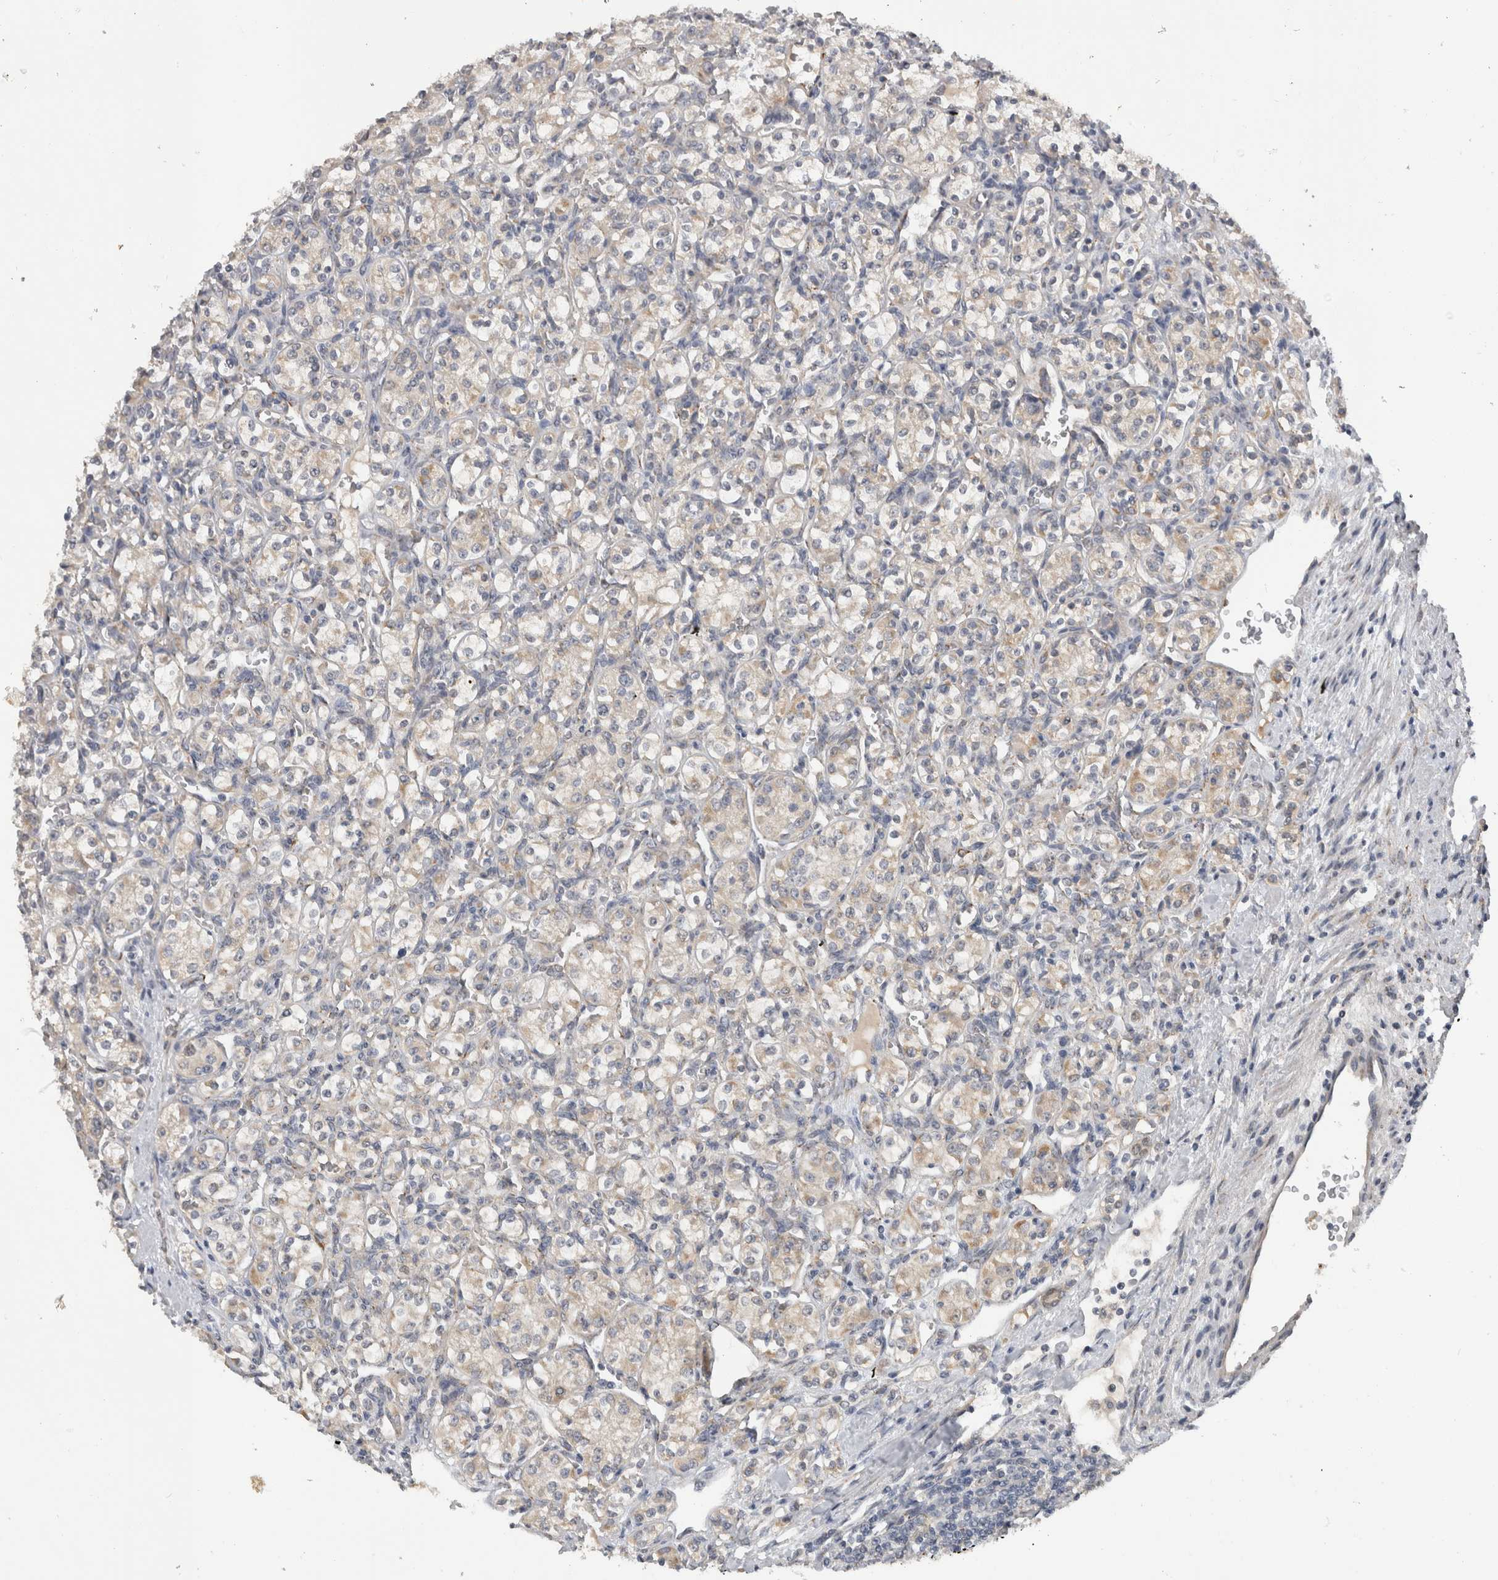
{"staining": {"intensity": "weak", "quantity": "<25%", "location": "cytoplasmic/membranous"}, "tissue": "renal cancer", "cell_type": "Tumor cells", "image_type": "cancer", "snomed": [{"axis": "morphology", "description": "Adenocarcinoma, NOS"}, {"axis": "topography", "description": "Kidney"}], "caption": "Tumor cells show no significant expression in renal cancer (adenocarcinoma).", "gene": "DYRK2", "patient": {"sex": "male", "age": 77}}